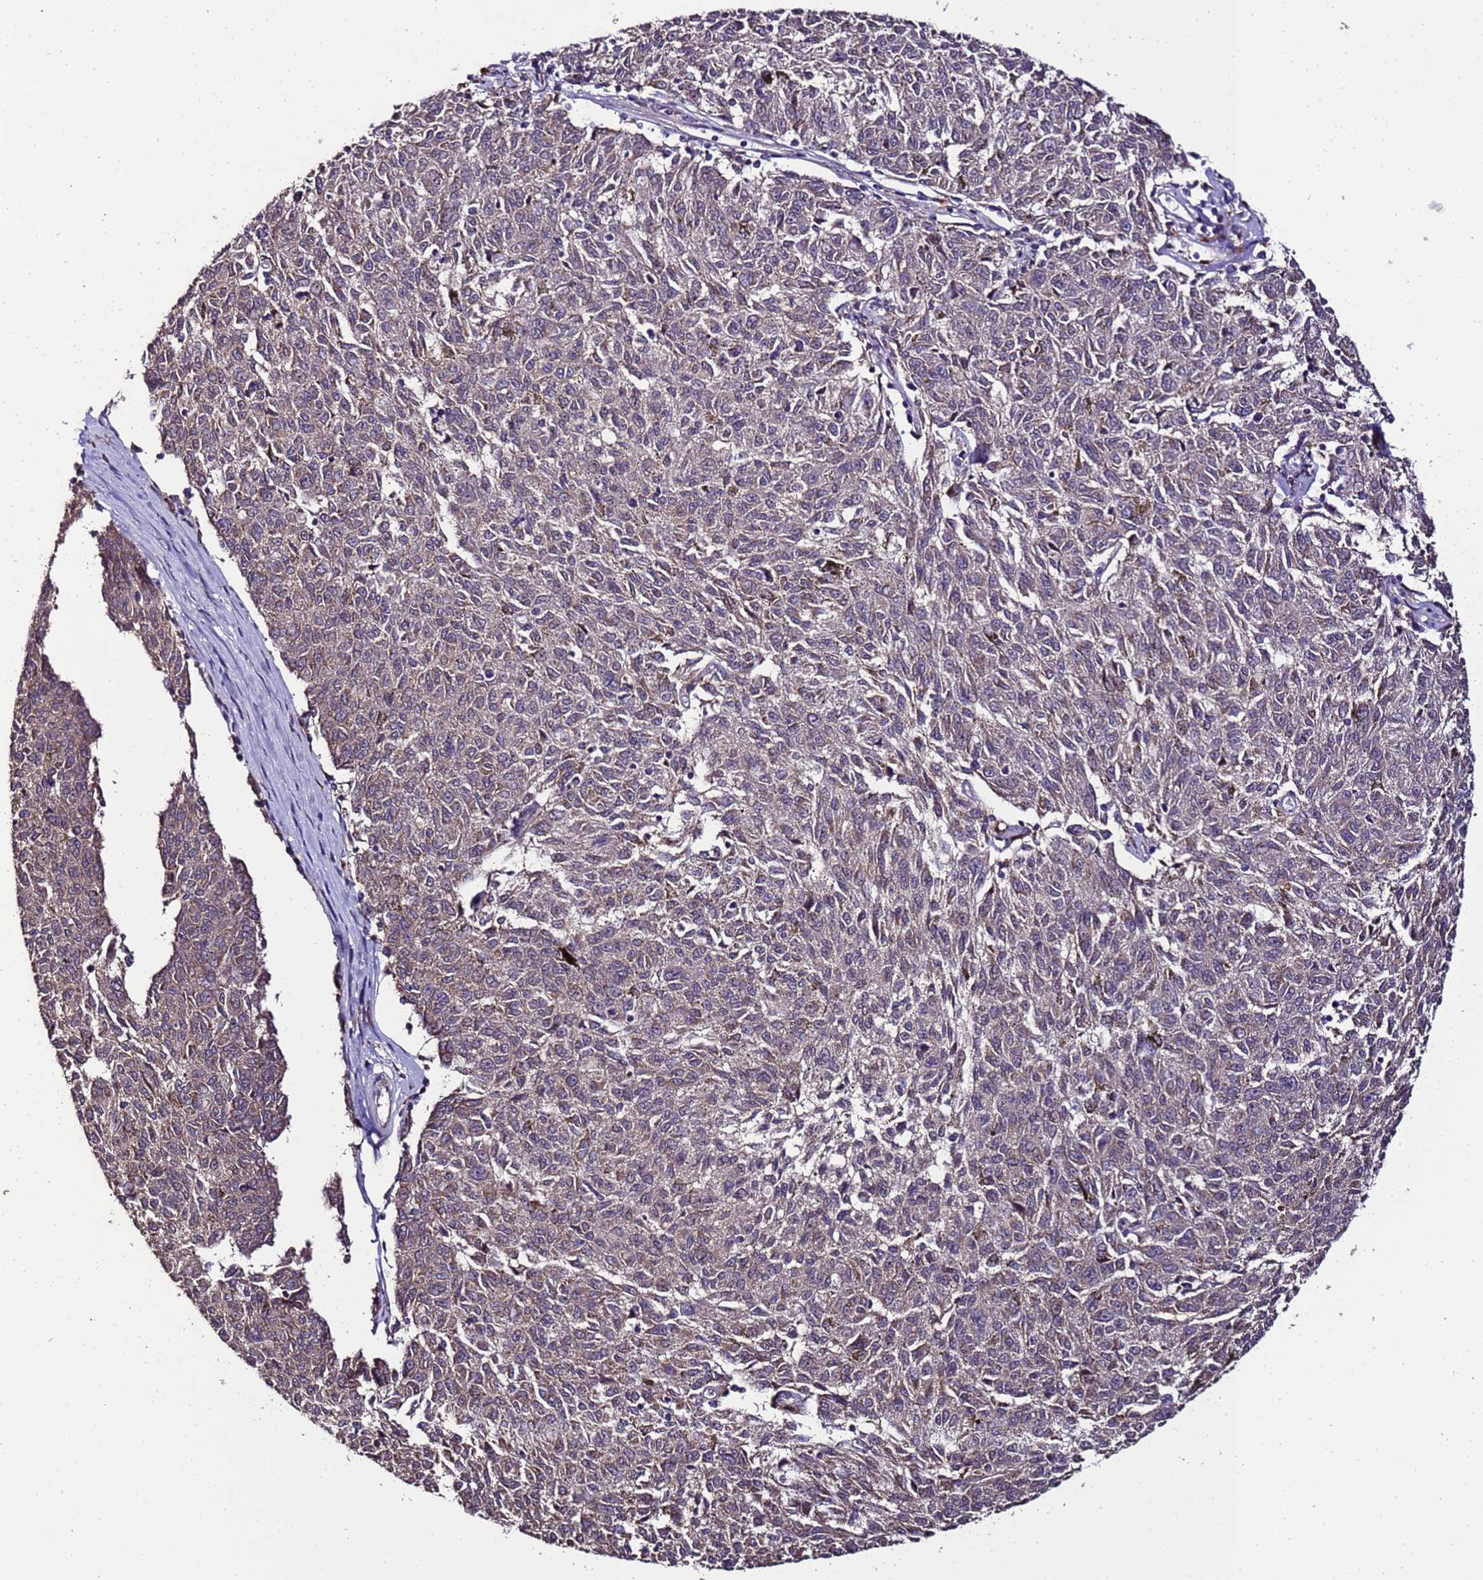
{"staining": {"intensity": "weak", "quantity": ">75%", "location": "cytoplasmic/membranous"}, "tissue": "melanoma", "cell_type": "Tumor cells", "image_type": "cancer", "snomed": [{"axis": "morphology", "description": "Malignant melanoma, NOS"}, {"axis": "topography", "description": "Skin"}], "caption": "Immunohistochemical staining of human malignant melanoma displays low levels of weak cytoplasmic/membranous protein positivity in about >75% of tumor cells.", "gene": "ZNF329", "patient": {"sex": "female", "age": 72}}